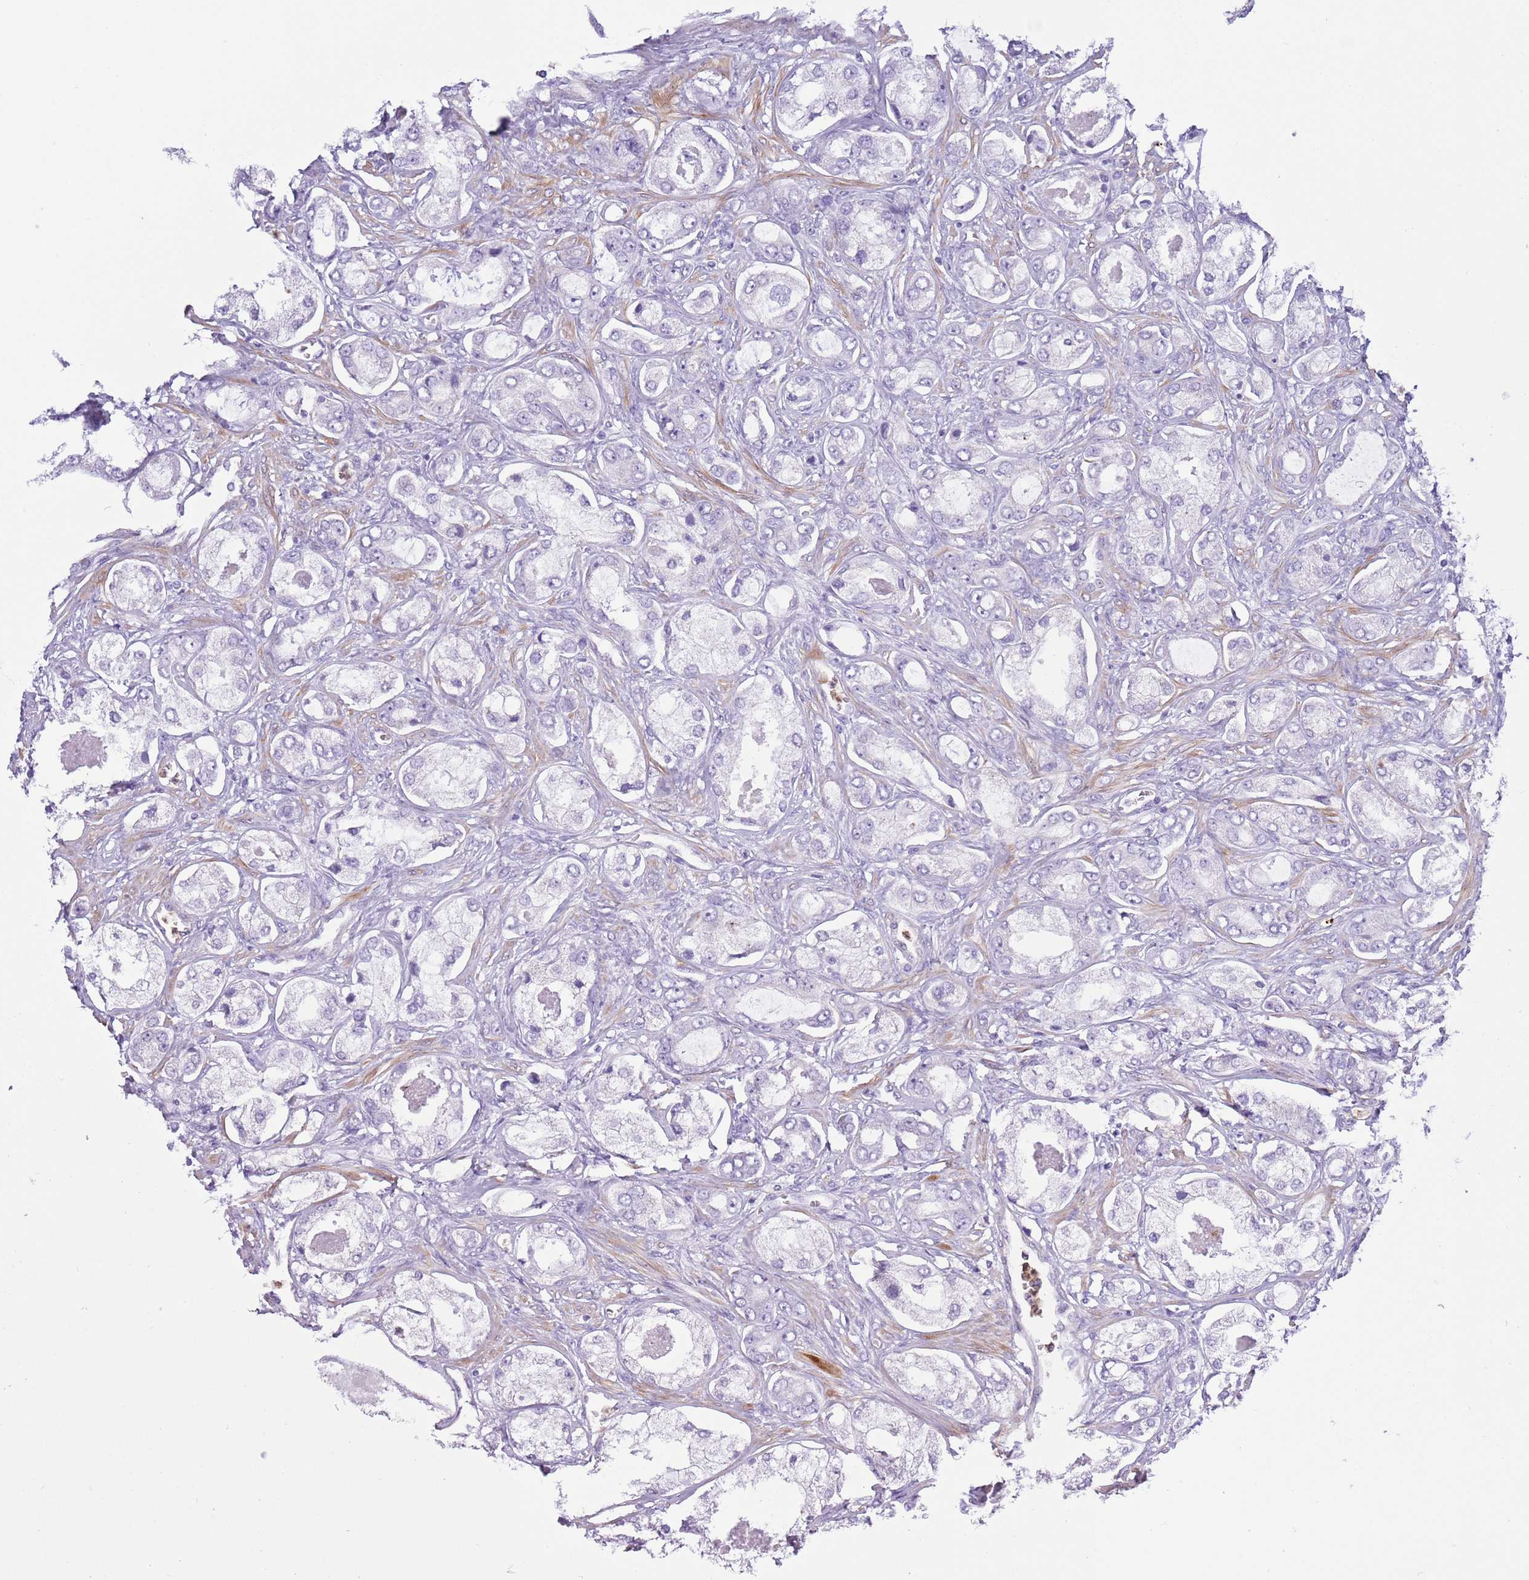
{"staining": {"intensity": "negative", "quantity": "none", "location": "none"}, "tissue": "prostate cancer", "cell_type": "Tumor cells", "image_type": "cancer", "snomed": [{"axis": "morphology", "description": "Adenocarcinoma, Low grade"}, {"axis": "topography", "description": "Prostate"}], "caption": "High magnification brightfield microscopy of prostate cancer (low-grade adenocarcinoma) stained with DAB (3,3'-diaminobenzidine) (brown) and counterstained with hematoxylin (blue): tumor cells show no significant positivity.", "gene": "OR6M1", "patient": {"sex": "male", "age": 68}}